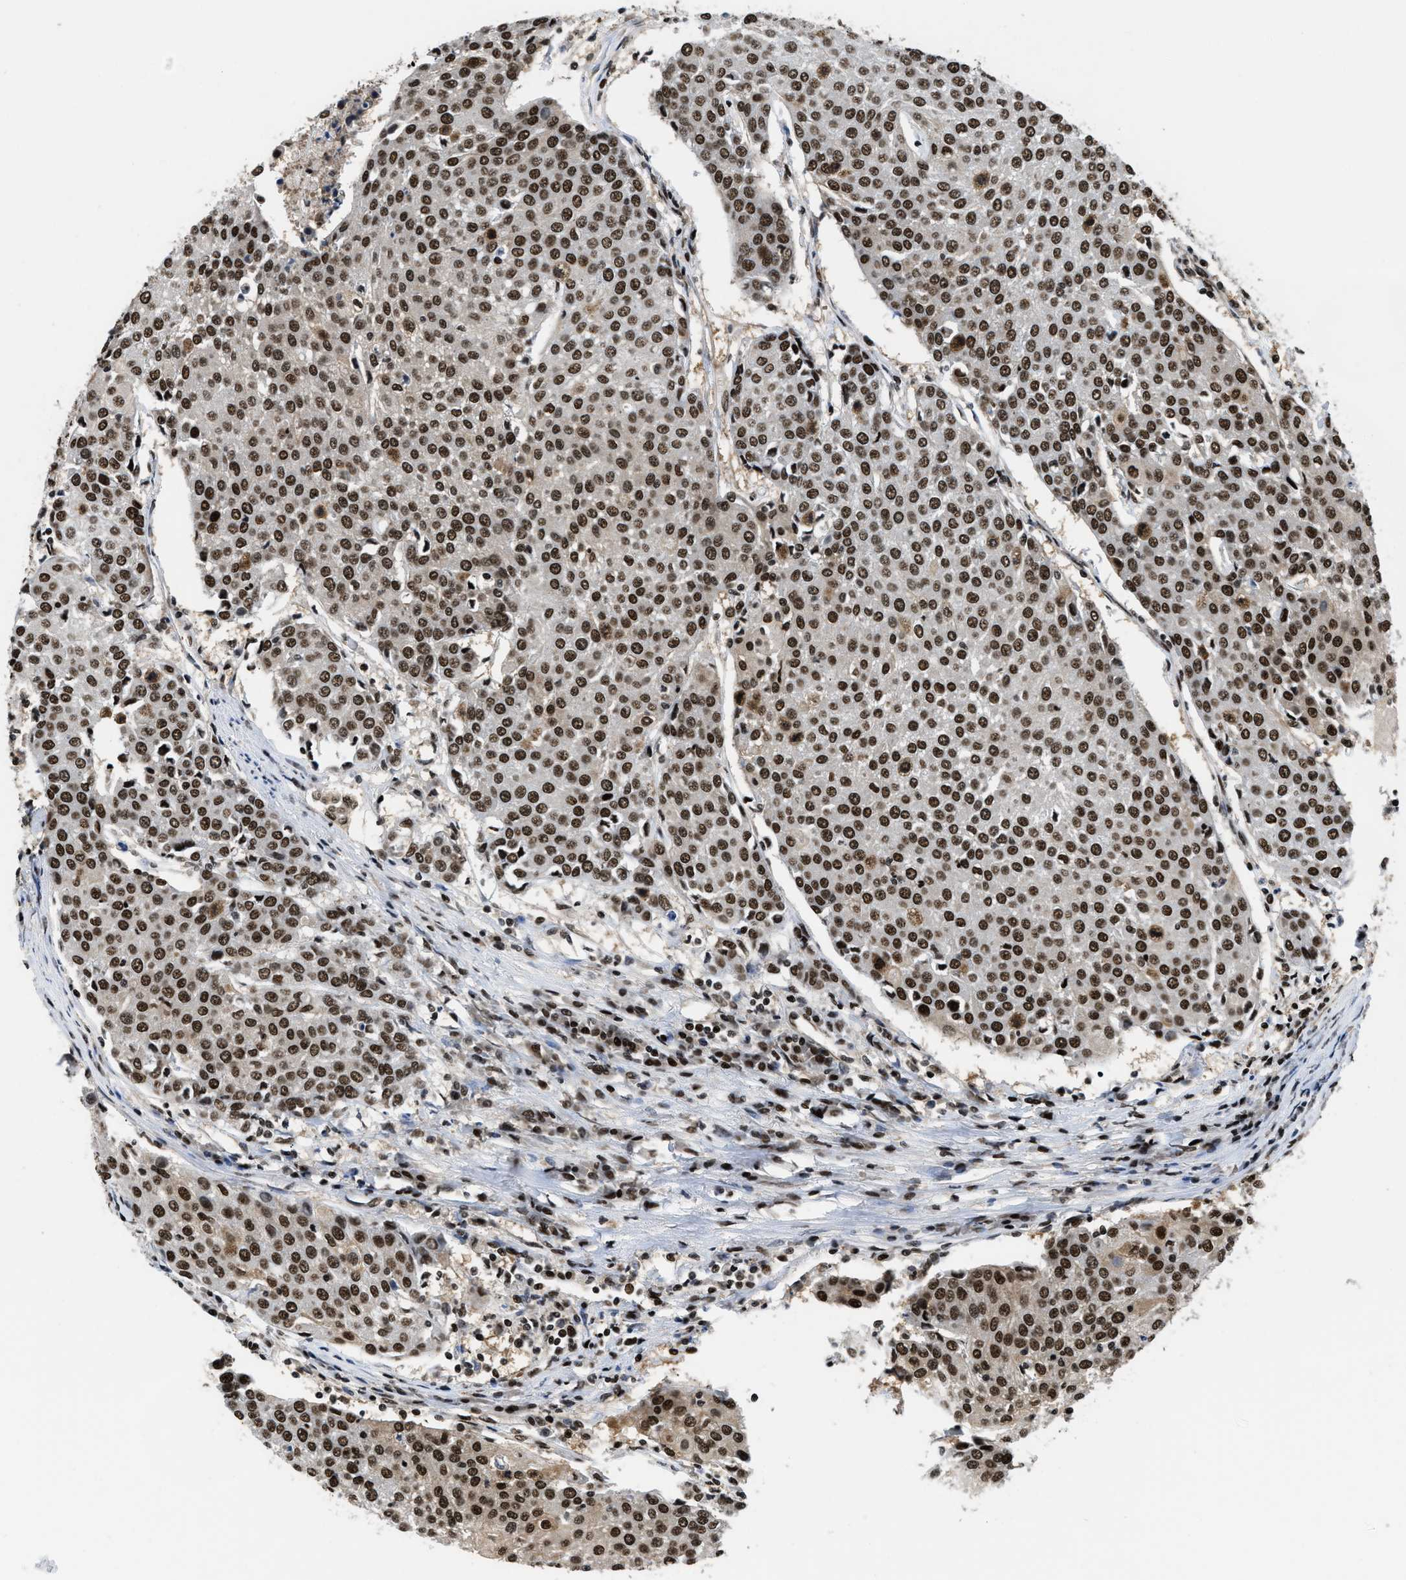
{"staining": {"intensity": "strong", "quantity": ">75%", "location": "nuclear"}, "tissue": "urothelial cancer", "cell_type": "Tumor cells", "image_type": "cancer", "snomed": [{"axis": "morphology", "description": "Urothelial carcinoma, High grade"}, {"axis": "topography", "description": "Urinary bladder"}], "caption": "Protein analysis of urothelial cancer tissue exhibits strong nuclear staining in about >75% of tumor cells. The protein is stained brown, and the nuclei are stained in blue (DAB (3,3'-diaminobenzidine) IHC with brightfield microscopy, high magnification).", "gene": "SAFB", "patient": {"sex": "female", "age": 85}}